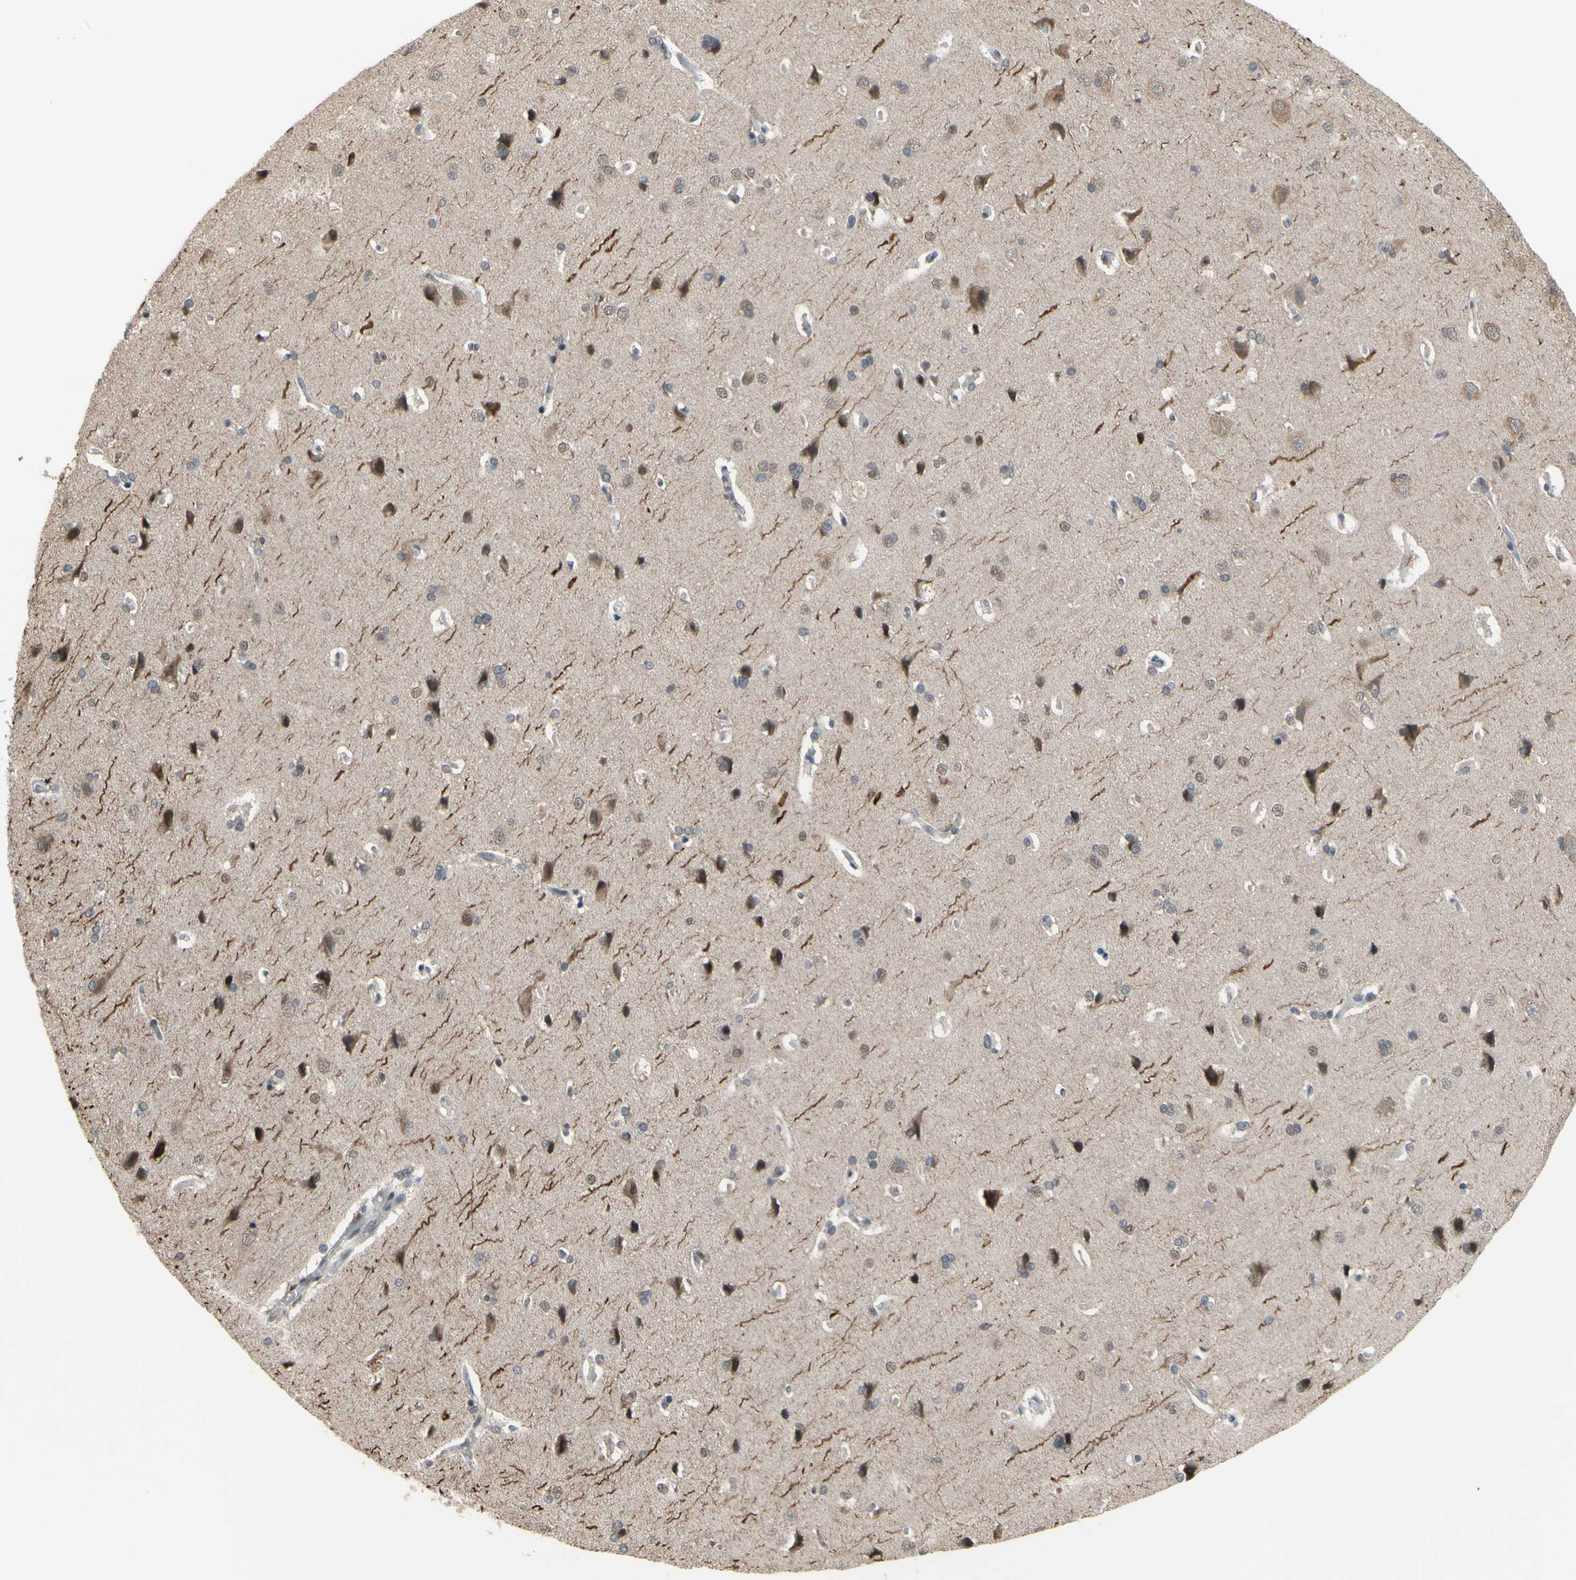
{"staining": {"intensity": "negative", "quantity": "none", "location": "none"}, "tissue": "cerebral cortex", "cell_type": "Endothelial cells", "image_type": "normal", "snomed": [{"axis": "morphology", "description": "Normal tissue, NOS"}, {"axis": "topography", "description": "Cerebral cortex"}], "caption": "The immunohistochemistry (IHC) image has no significant expression in endothelial cells of cerebral cortex.", "gene": "SP4", "patient": {"sex": "male", "age": 62}}